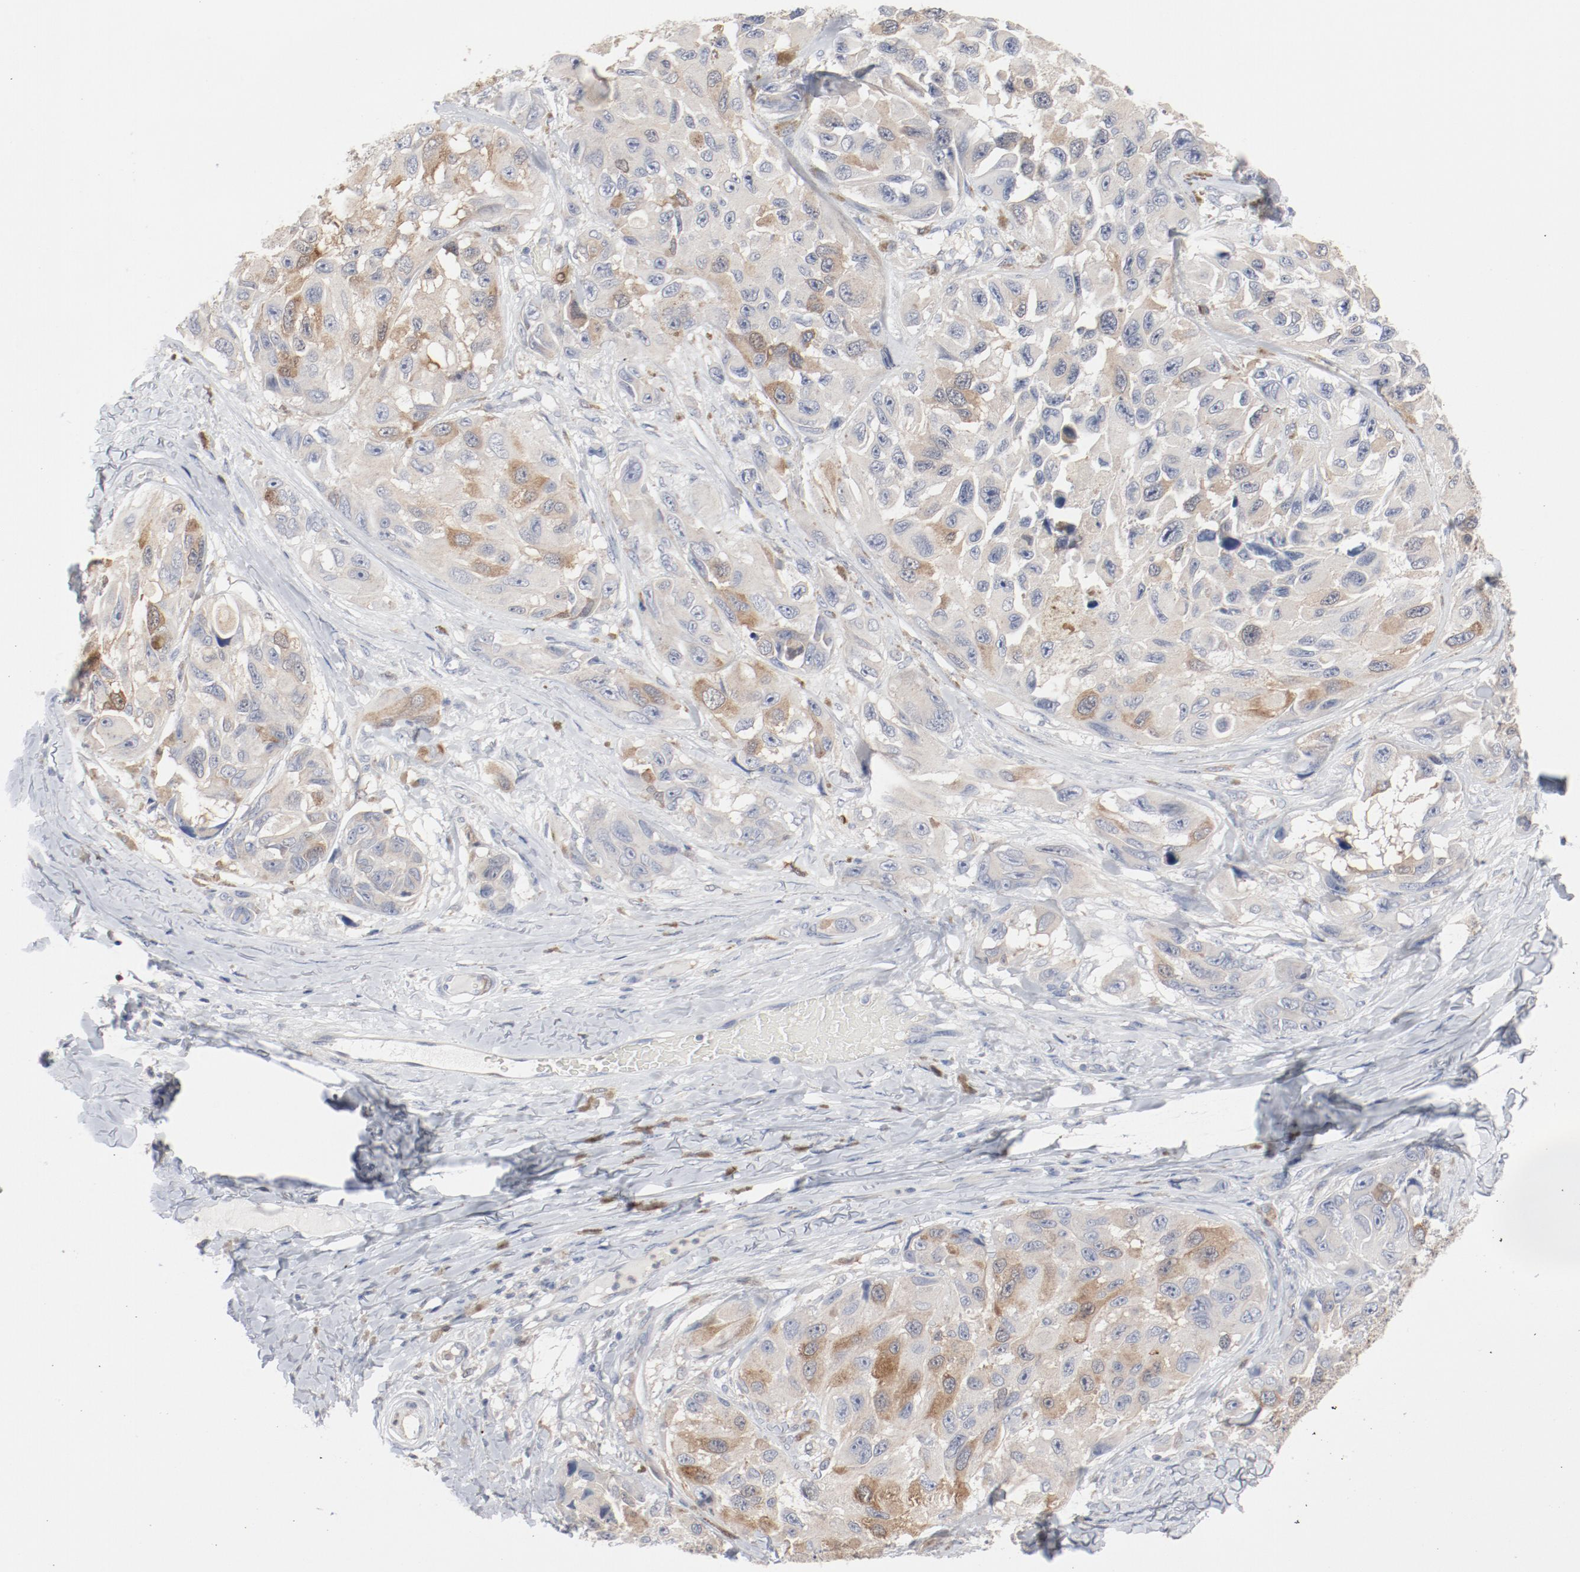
{"staining": {"intensity": "moderate", "quantity": "25%-75%", "location": "cytoplasmic/membranous"}, "tissue": "melanoma", "cell_type": "Tumor cells", "image_type": "cancer", "snomed": [{"axis": "morphology", "description": "Malignant melanoma, NOS"}, {"axis": "topography", "description": "Skin"}], "caption": "Moderate cytoplasmic/membranous staining for a protein is appreciated in approximately 25%-75% of tumor cells of melanoma using immunohistochemistry.", "gene": "CDK1", "patient": {"sex": "female", "age": 73}}